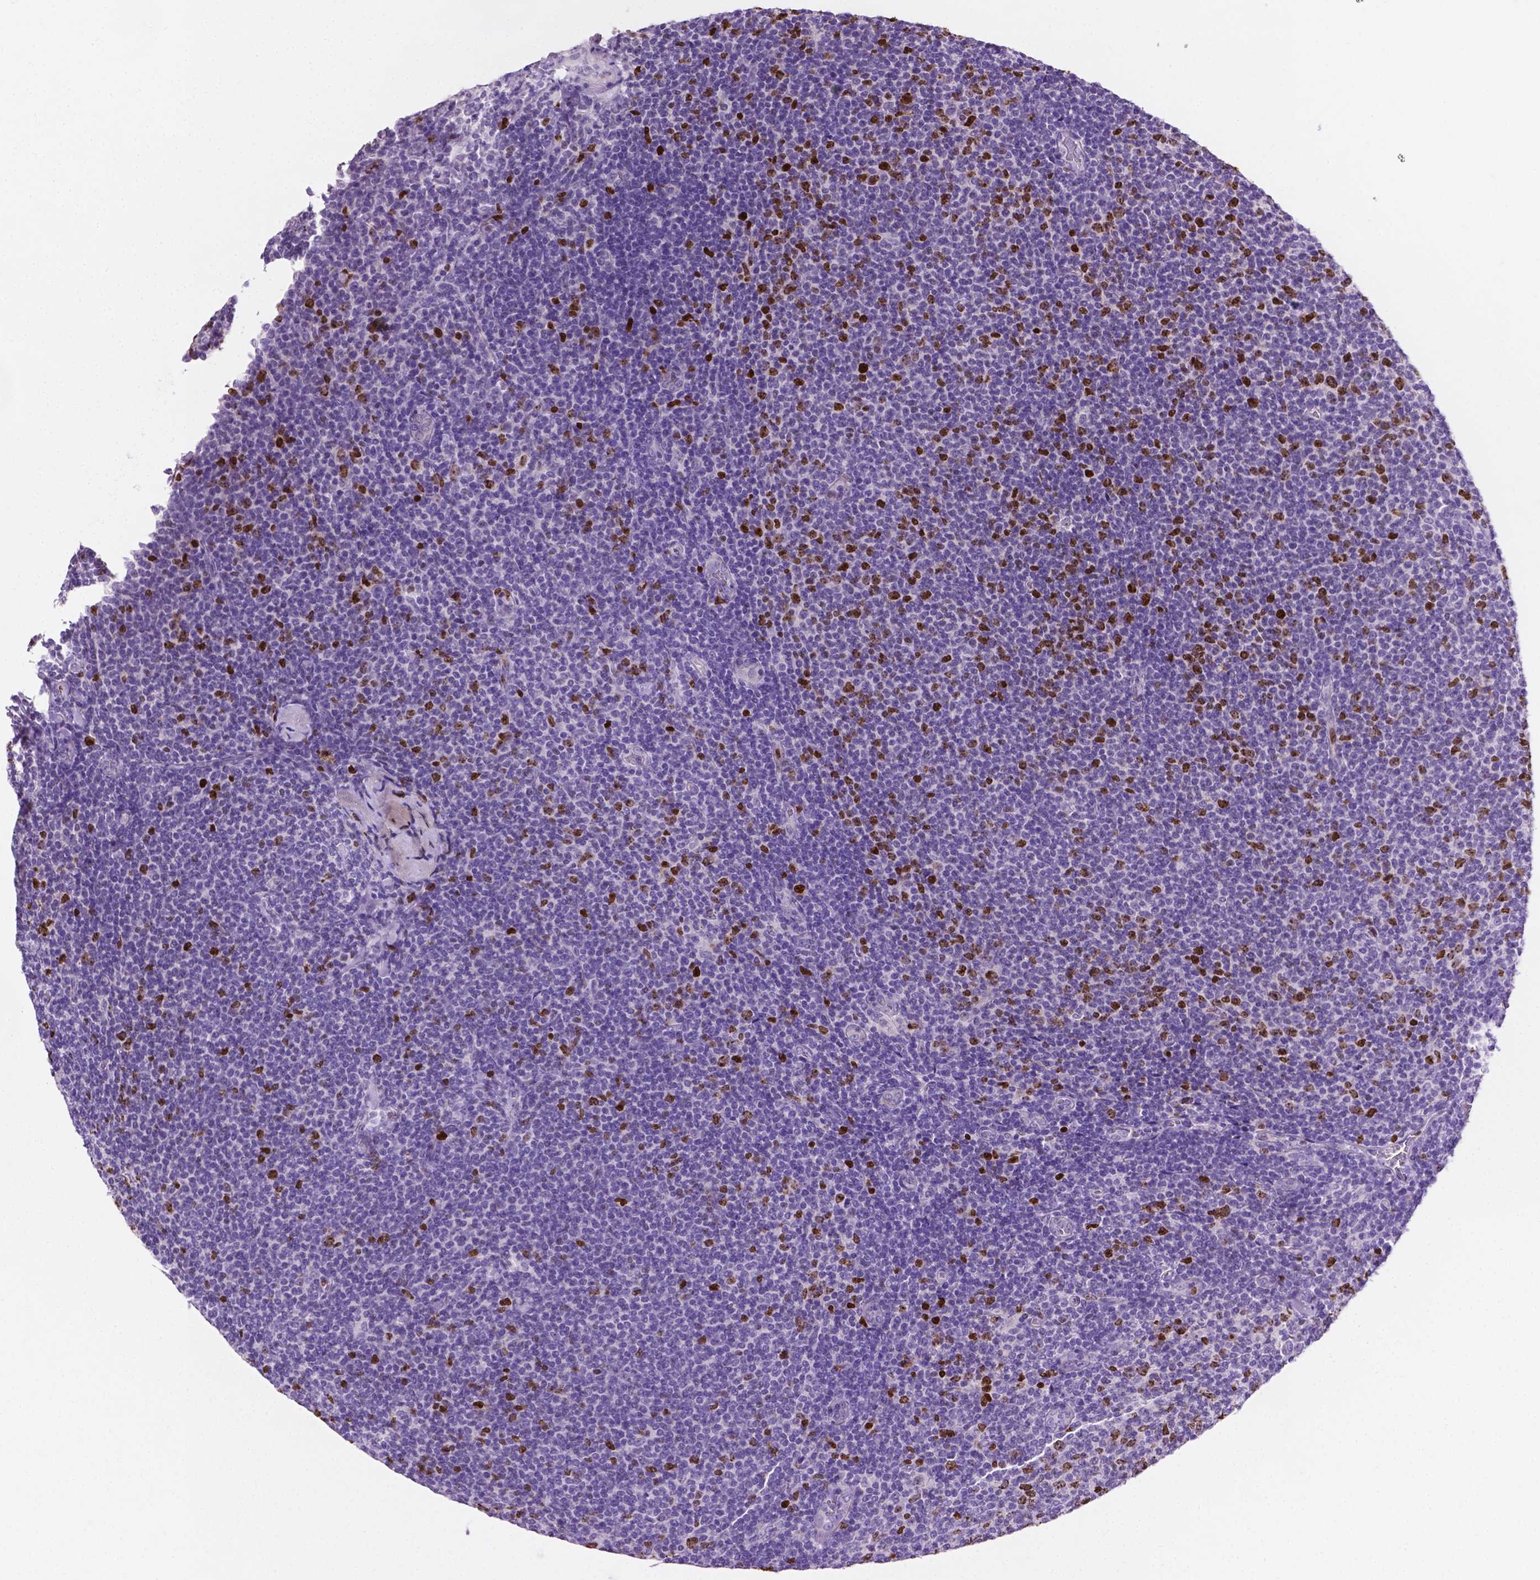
{"staining": {"intensity": "strong", "quantity": "25%-75%", "location": "nuclear"}, "tissue": "lymphoma", "cell_type": "Tumor cells", "image_type": "cancer", "snomed": [{"axis": "morphology", "description": "Malignant lymphoma, non-Hodgkin's type, Low grade"}, {"axis": "topography", "description": "Lymph node"}], "caption": "The immunohistochemical stain shows strong nuclear expression in tumor cells of lymphoma tissue.", "gene": "SIAH2", "patient": {"sex": "male", "age": 52}}